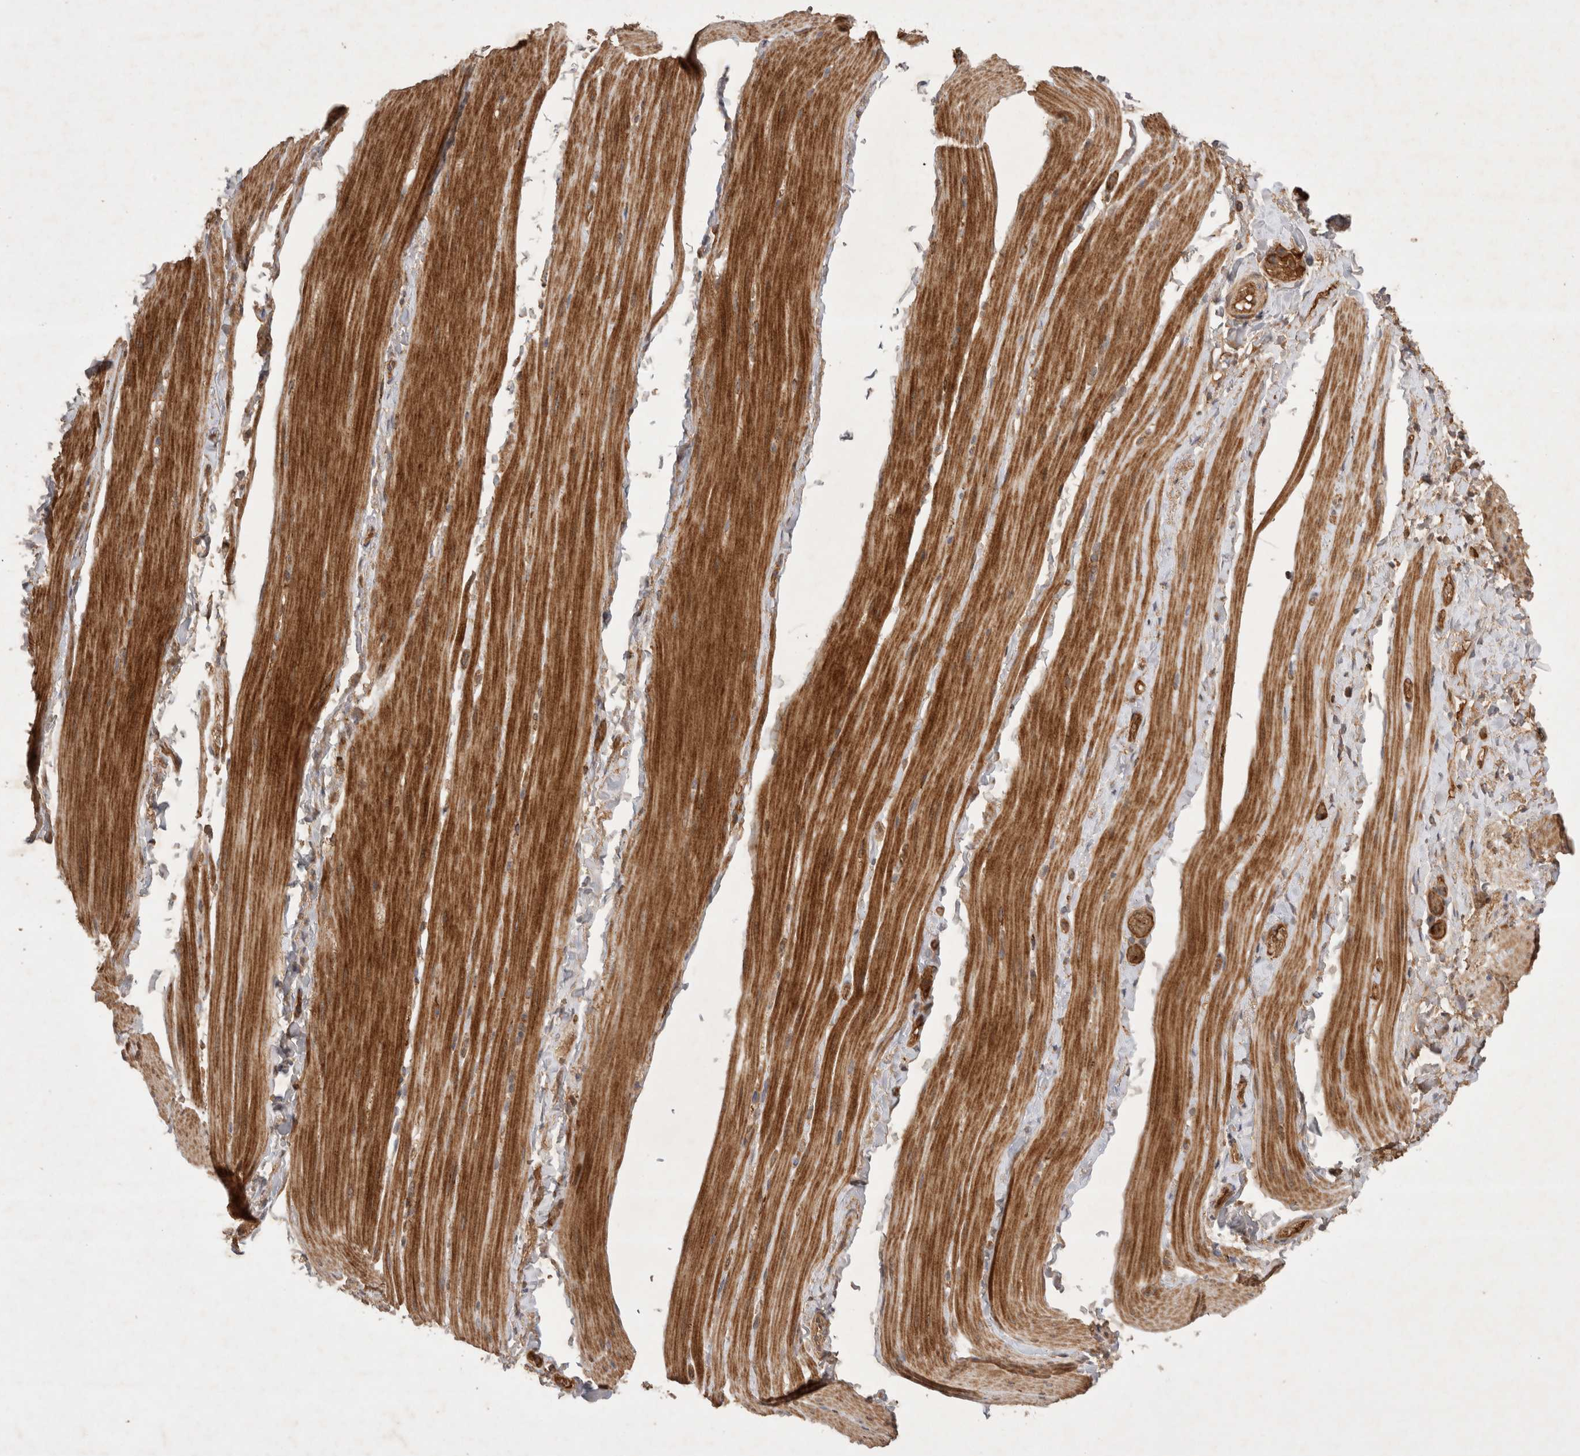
{"staining": {"intensity": "moderate", "quantity": ">75%", "location": "cytoplasmic/membranous"}, "tissue": "smooth muscle", "cell_type": "Smooth muscle cells", "image_type": "normal", "snomed": [{"axis": "morphology", "description": "Normal tissue, NOS"}, {"axis": "topography", "description": "Smooth muscle"}, {"axis": "topography", "description": "Small intestine"}], "caption": "The immunohistochemical stain highlights moderate cytoplasmic/membranous positivity in smooth muscle cells of normal smooth muscle. The staining was performed using DAB (3,3'-diaminobenzidine) to visualize the protein expression in brown, while the nuclei were stained in blue with hematoxylin (Magnification: 20x).", "gene": "FAM221A", "patient": {"sex": "female", "age": 84}}